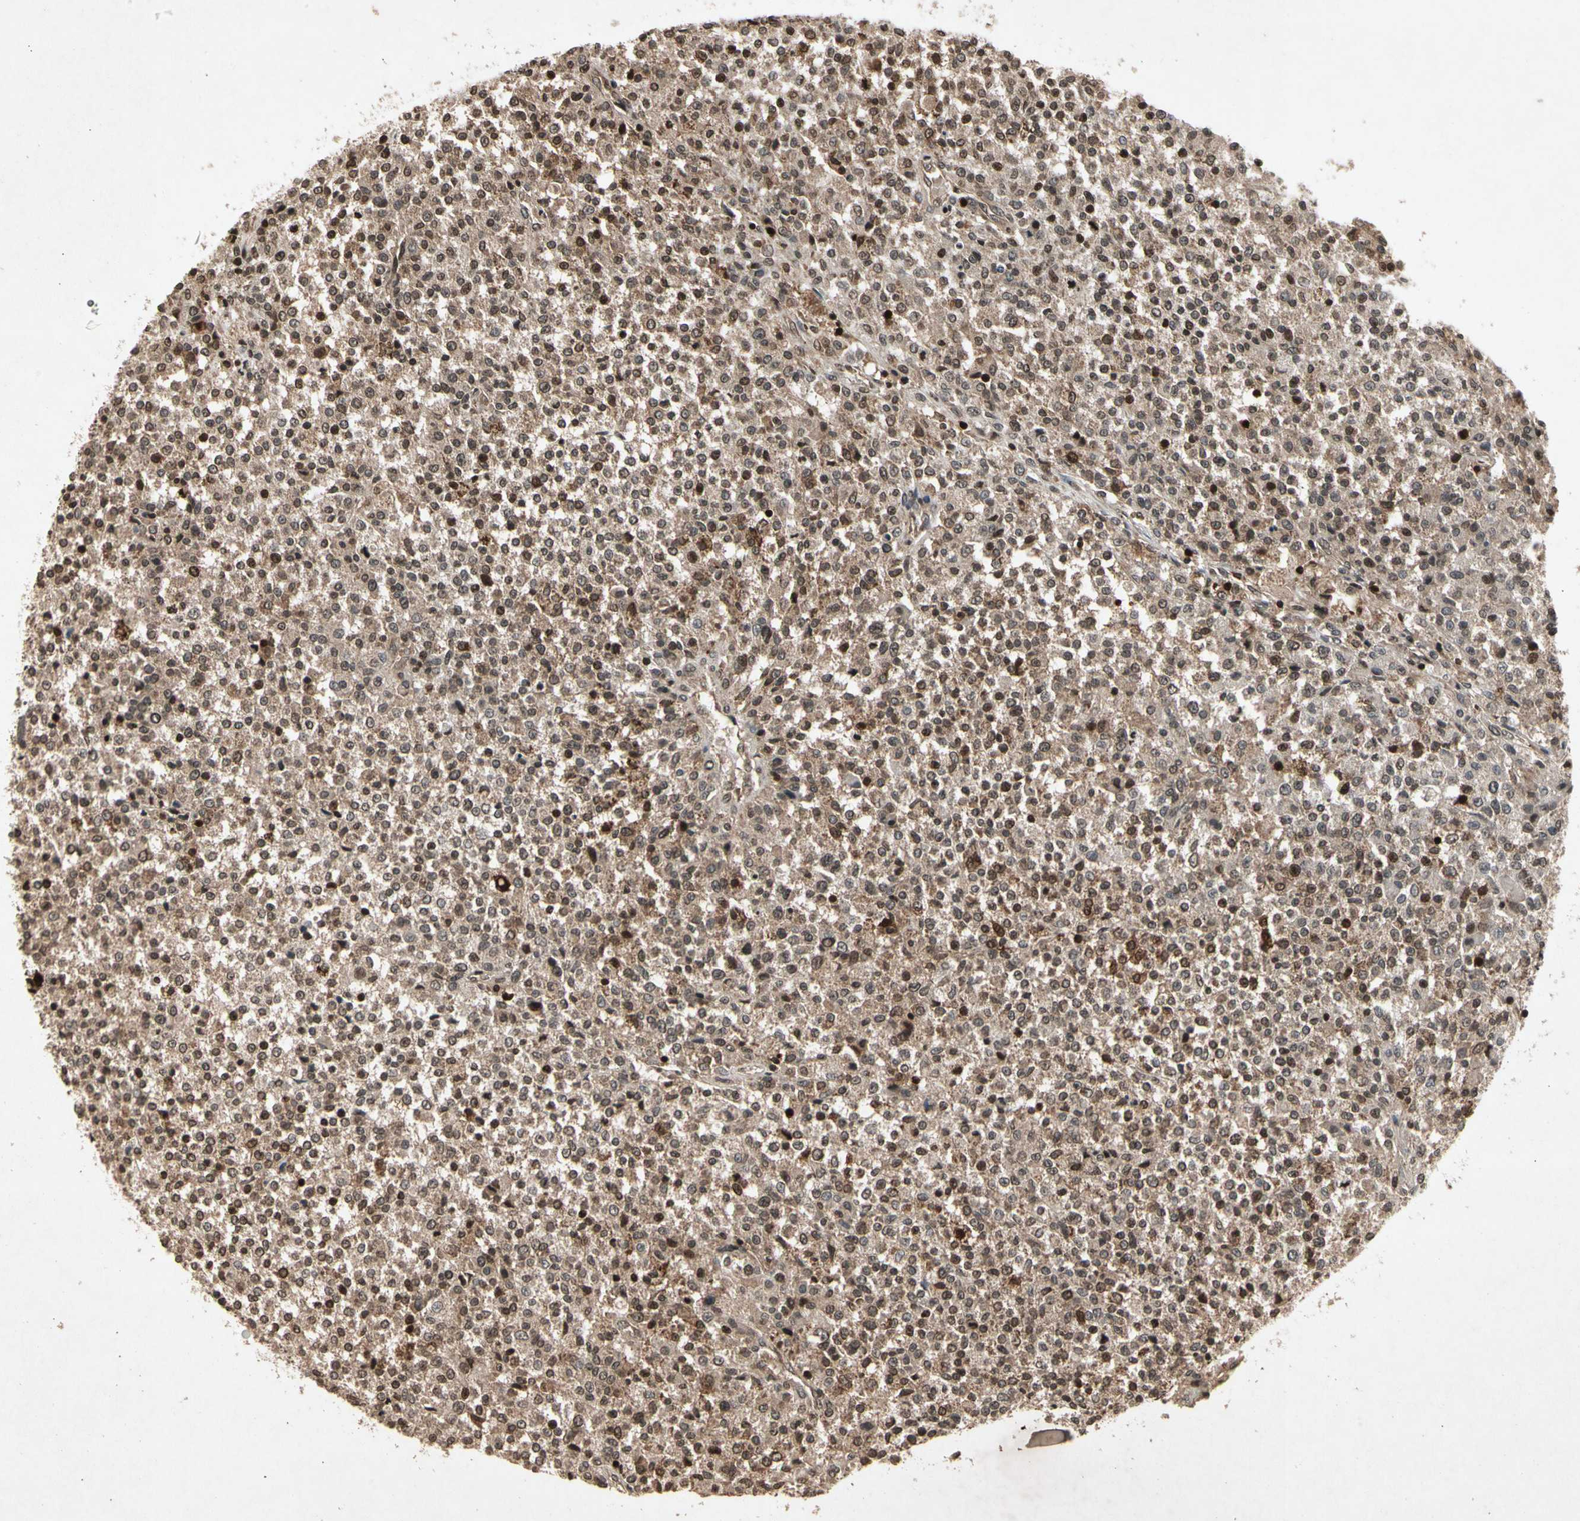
{"staining": {"intensity": "moderate", "quantity": ">75%", "location": "cytoplasmic/membranous"}, "tissue": "testis cancer", "cell_type": "Tumor cells", "image_type": "cancer", "snomed": [{"axis": "morphology", "description": "Seminoma, NOS"}, {"axis": "topography", "description": "Testis"}], "caption": "Human testis cancer (seminoma) stained with a protein marker shows moderate staining in tumor cells.", "gene": "GLRX", "patient": {"sex": "male", "age": 59}}